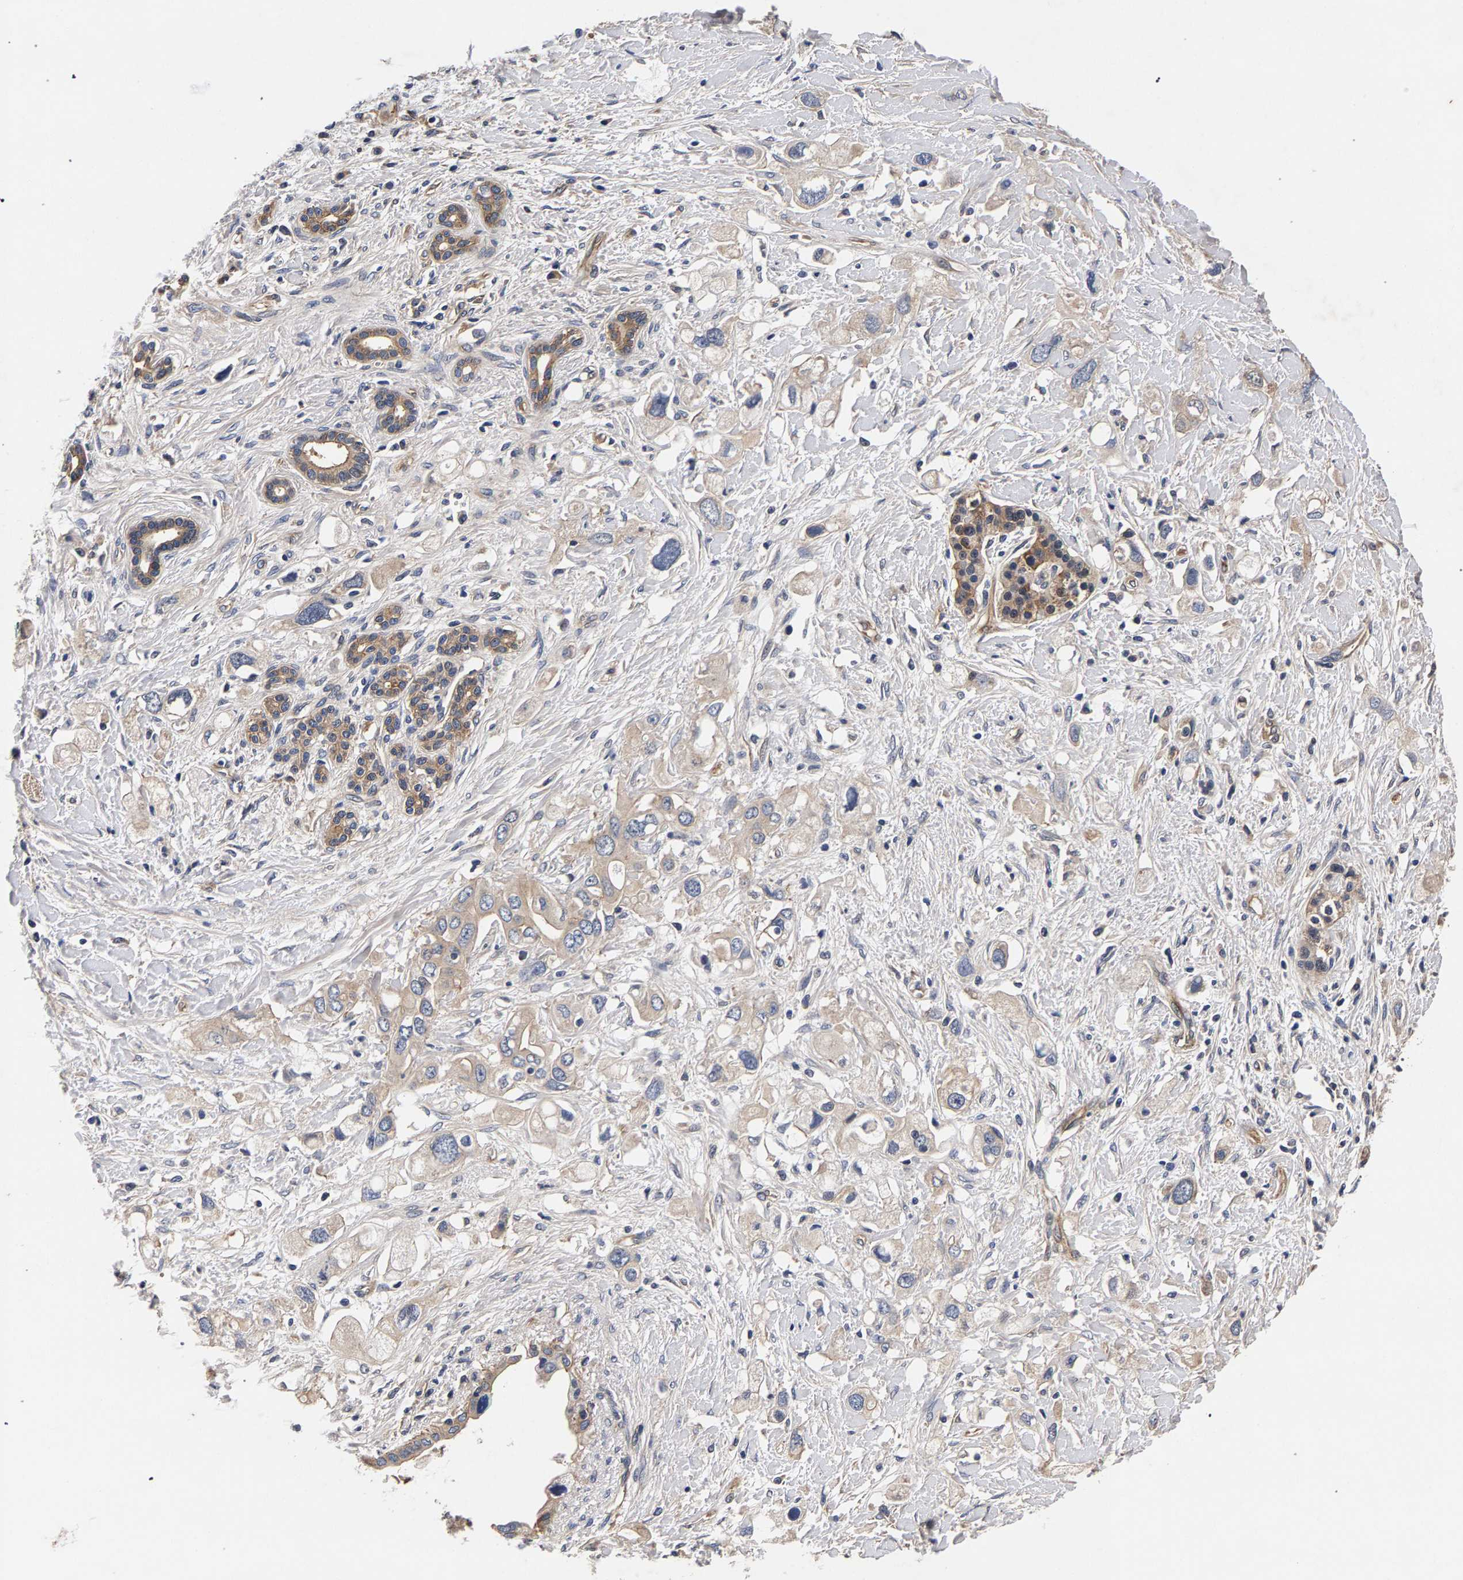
{"staining": {"intensity": "weak", "quantity": ">75%", "location": "cytoplasmic/membranous"}, "tissue": "pancreatic cancer", "cell_type": "Tumor cells", "image_type": "cancer", "snomed": [{"axis": "morphology", "description": "Adenocarcinoma, NOS"}, {"axis": "topography", "description": "Pancreas"}], "caption": "Pancreatic cancer (adenocarcinoma) stained for a protein (brown) displays weak cytoplasmic/membranous positive staining in approximately >75% of tumor cells.", "gene": "MARCHF7", "patient": {"sex": "female", "age": 56}}